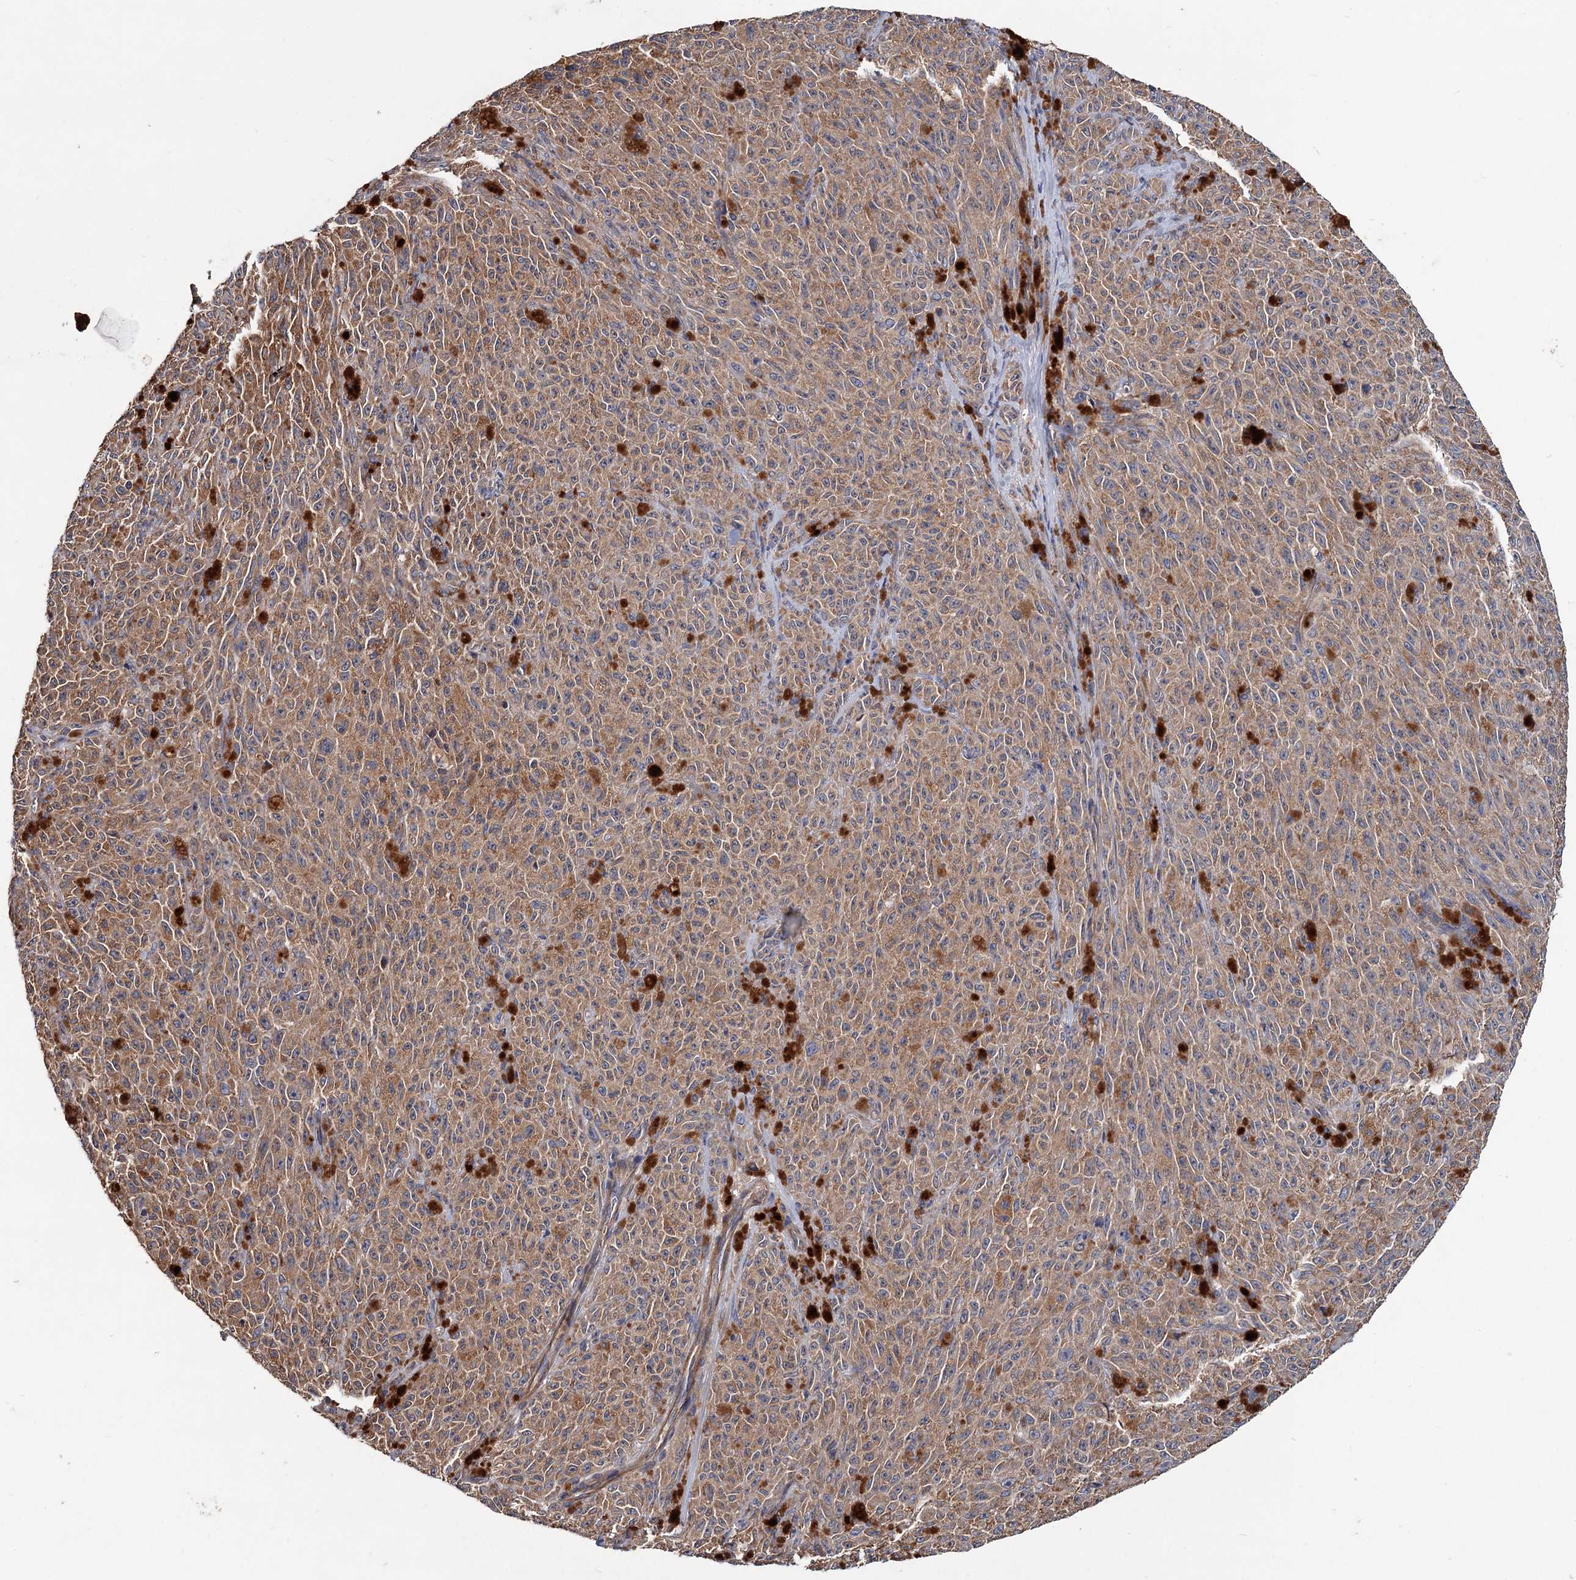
{"staining": {"intensity": "moderate", "quantity": ">75%", "location": "cytoplasmic/membranous"}, "tissue": "melanoma", "cell_type": "Tumor cells", "image_type": "cancer", "snomed": [{"axis": "morphology", "description": "Malignant melanoma, NOS"}, {"axis": "topography", "description": "Skin"}], "caption": "A medium amount of moderate cytoplasmic/membranous expression is seen in about >75% of tumor cells in melanoma tissue.", "gene": "MTRR", "patient": {"sex": "female", "age": 82}}